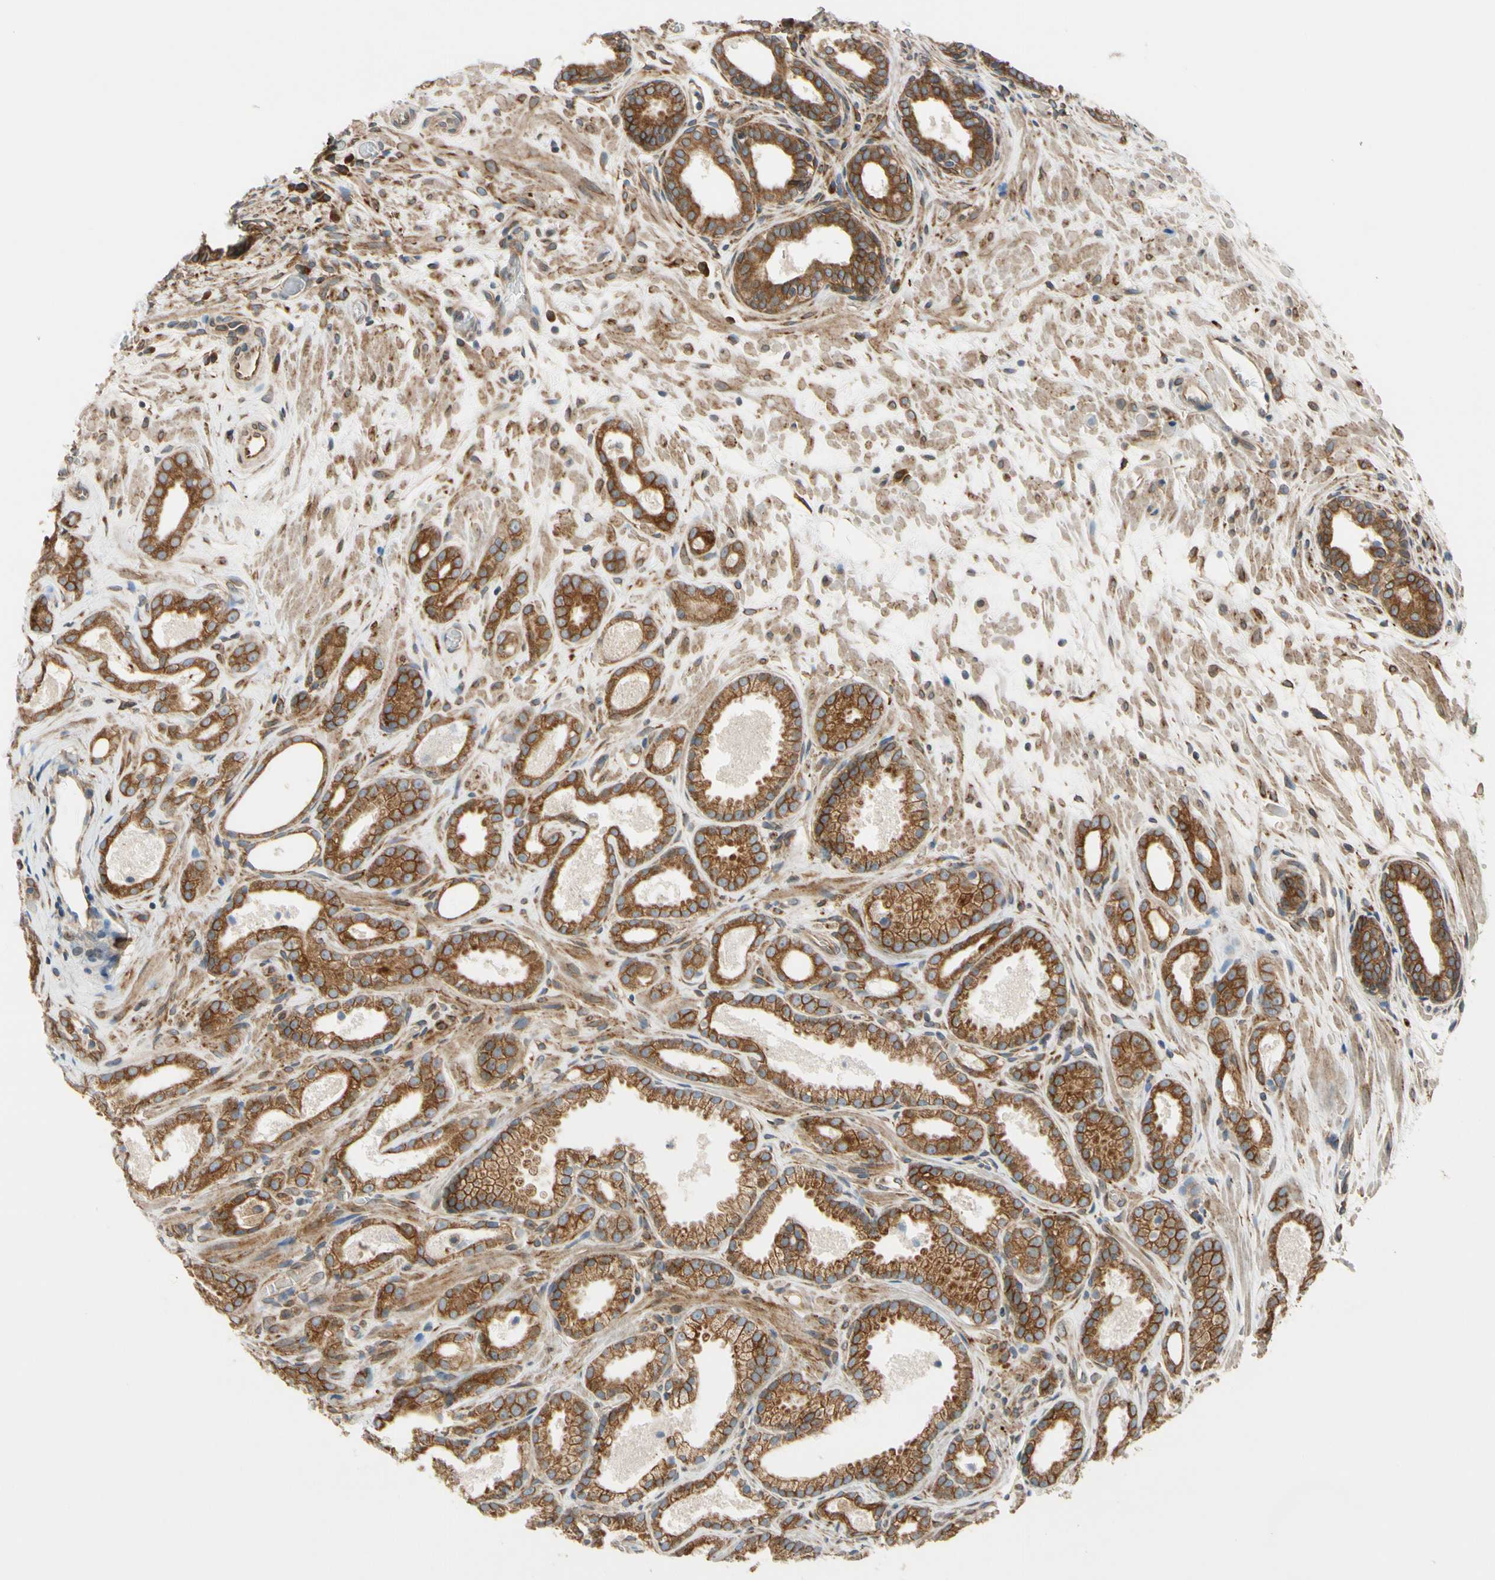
{"staining": {"intensity": "strong", "quantity": ">75%", "location": "cytoplasmic/membranous"}, "tissue": "prostate cancer", "cell_type": "Tumor cells", "image_type": "cancer", "snomed": [{"axis": "morphology", "description": "Adenocarcinoma, Low grade"}, {"axis": "topography", "description": "Prostate"}], "caption": "Prostate cancer (adenocarcinoma (low-grade)) stained with DAB (3,3'-diaminobenzidine) immunohistochemistry shows high levels of strong cytoplasmic/membranous positivity in approximately >75% of tumor cells. The staining is performed using DAB (3,3'-diaminobenzidine) brown chromogen to label protein expression. The nuclei are counter-stained blue using hematoxylin.", "gene": "CLCC1", "patient": {"sex": "male", "age": 57}}